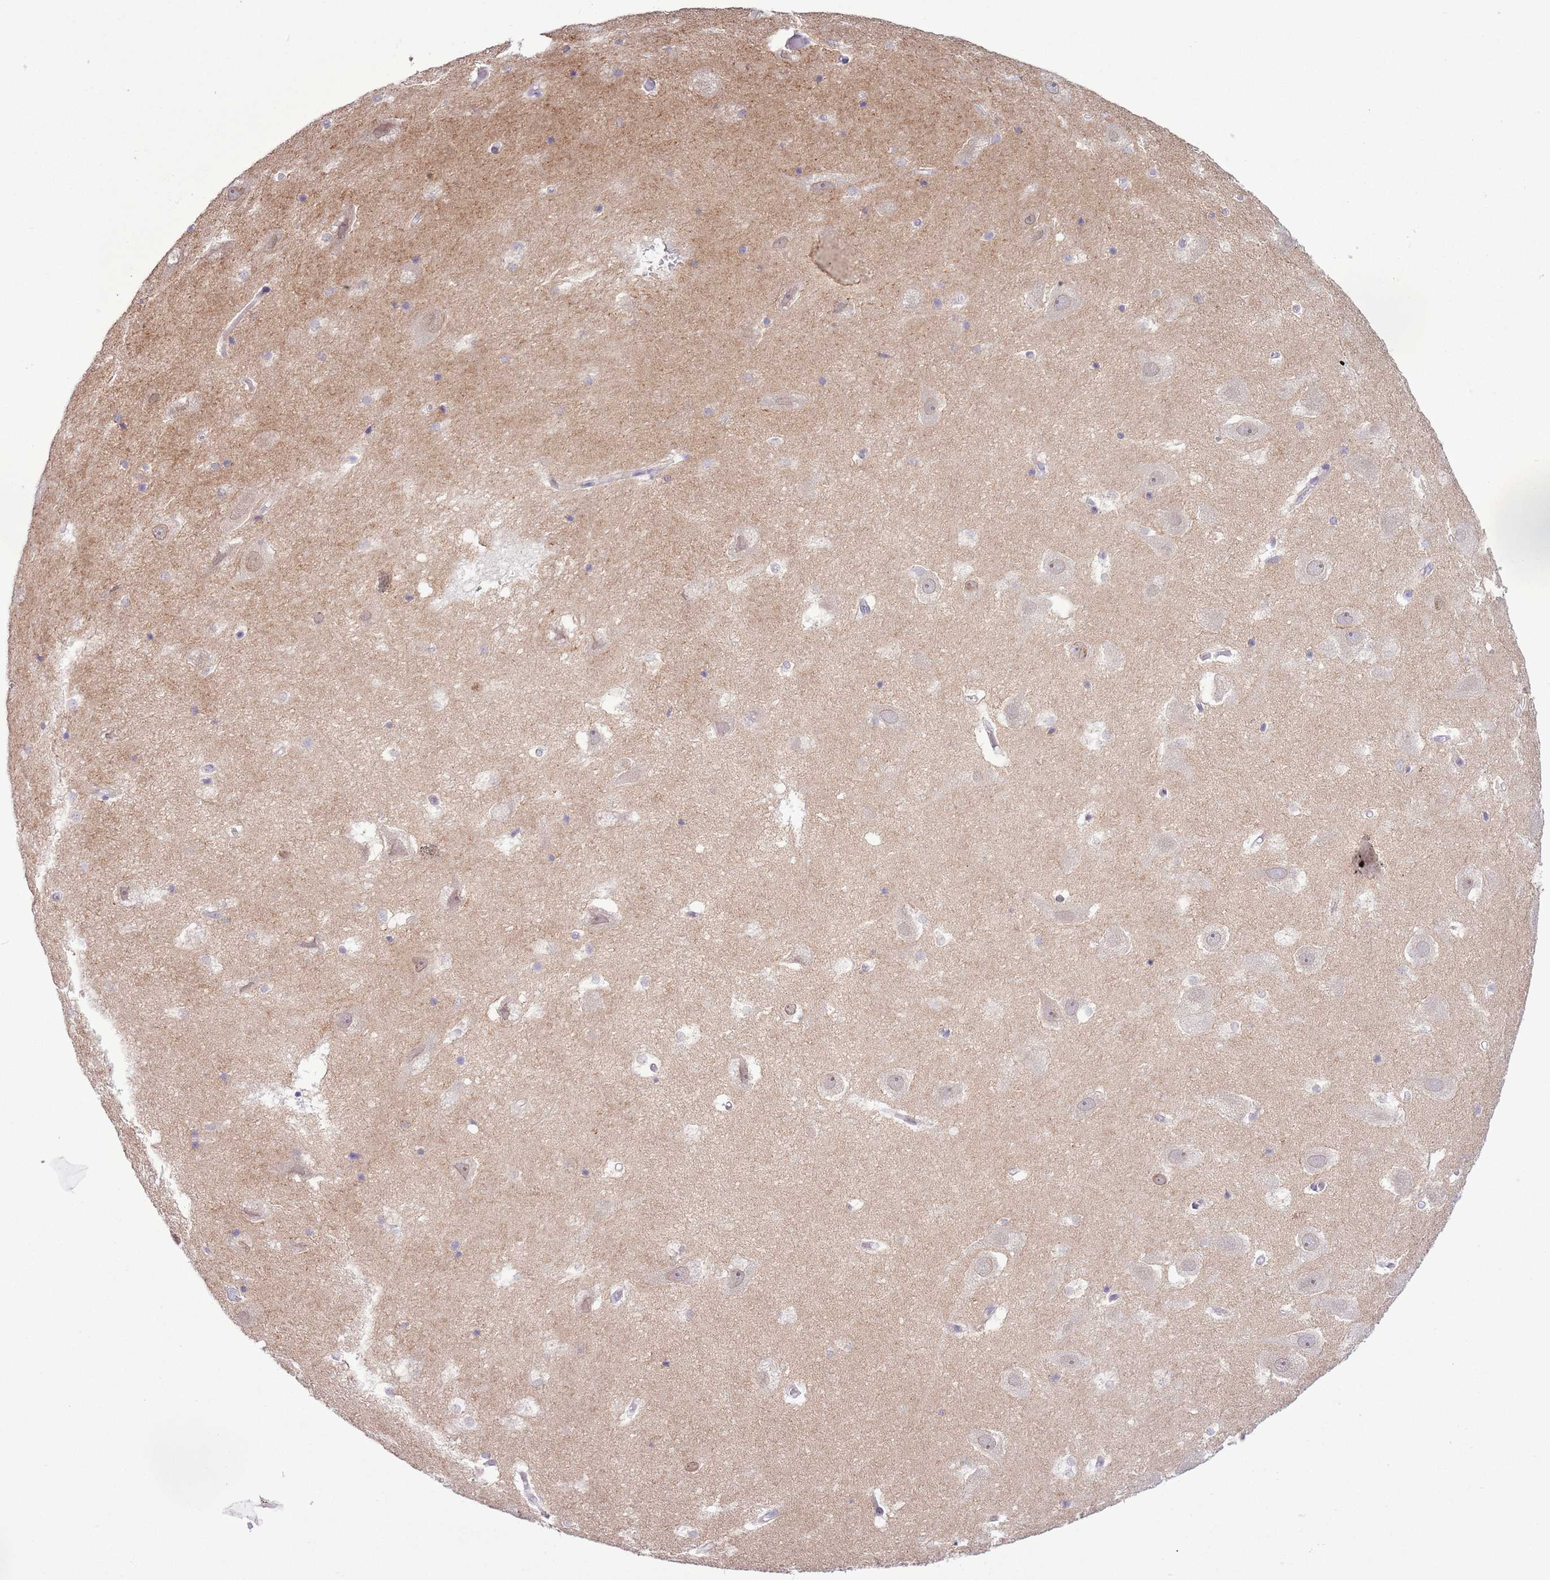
{"staining": {"intensity": "negative", "quantity": "none", "location": "none"}, "tissue": "hippocampus", "cell_type": "Glial cells", "image_type": "normal", "snomed": [{"axis": "morphology", "description": "Normal tissue, NOS"}, {"axis": "topography", "description": "Hippocampus"}], "caption": "Immunohistochemistry (IHC) photomicrograph of benign hippocampus: human hippocampus stained with DAB displays no significant protein positivity in glial cells.", "gene": "ZNF576", "patient": {"sex": "female", "age": 52}}